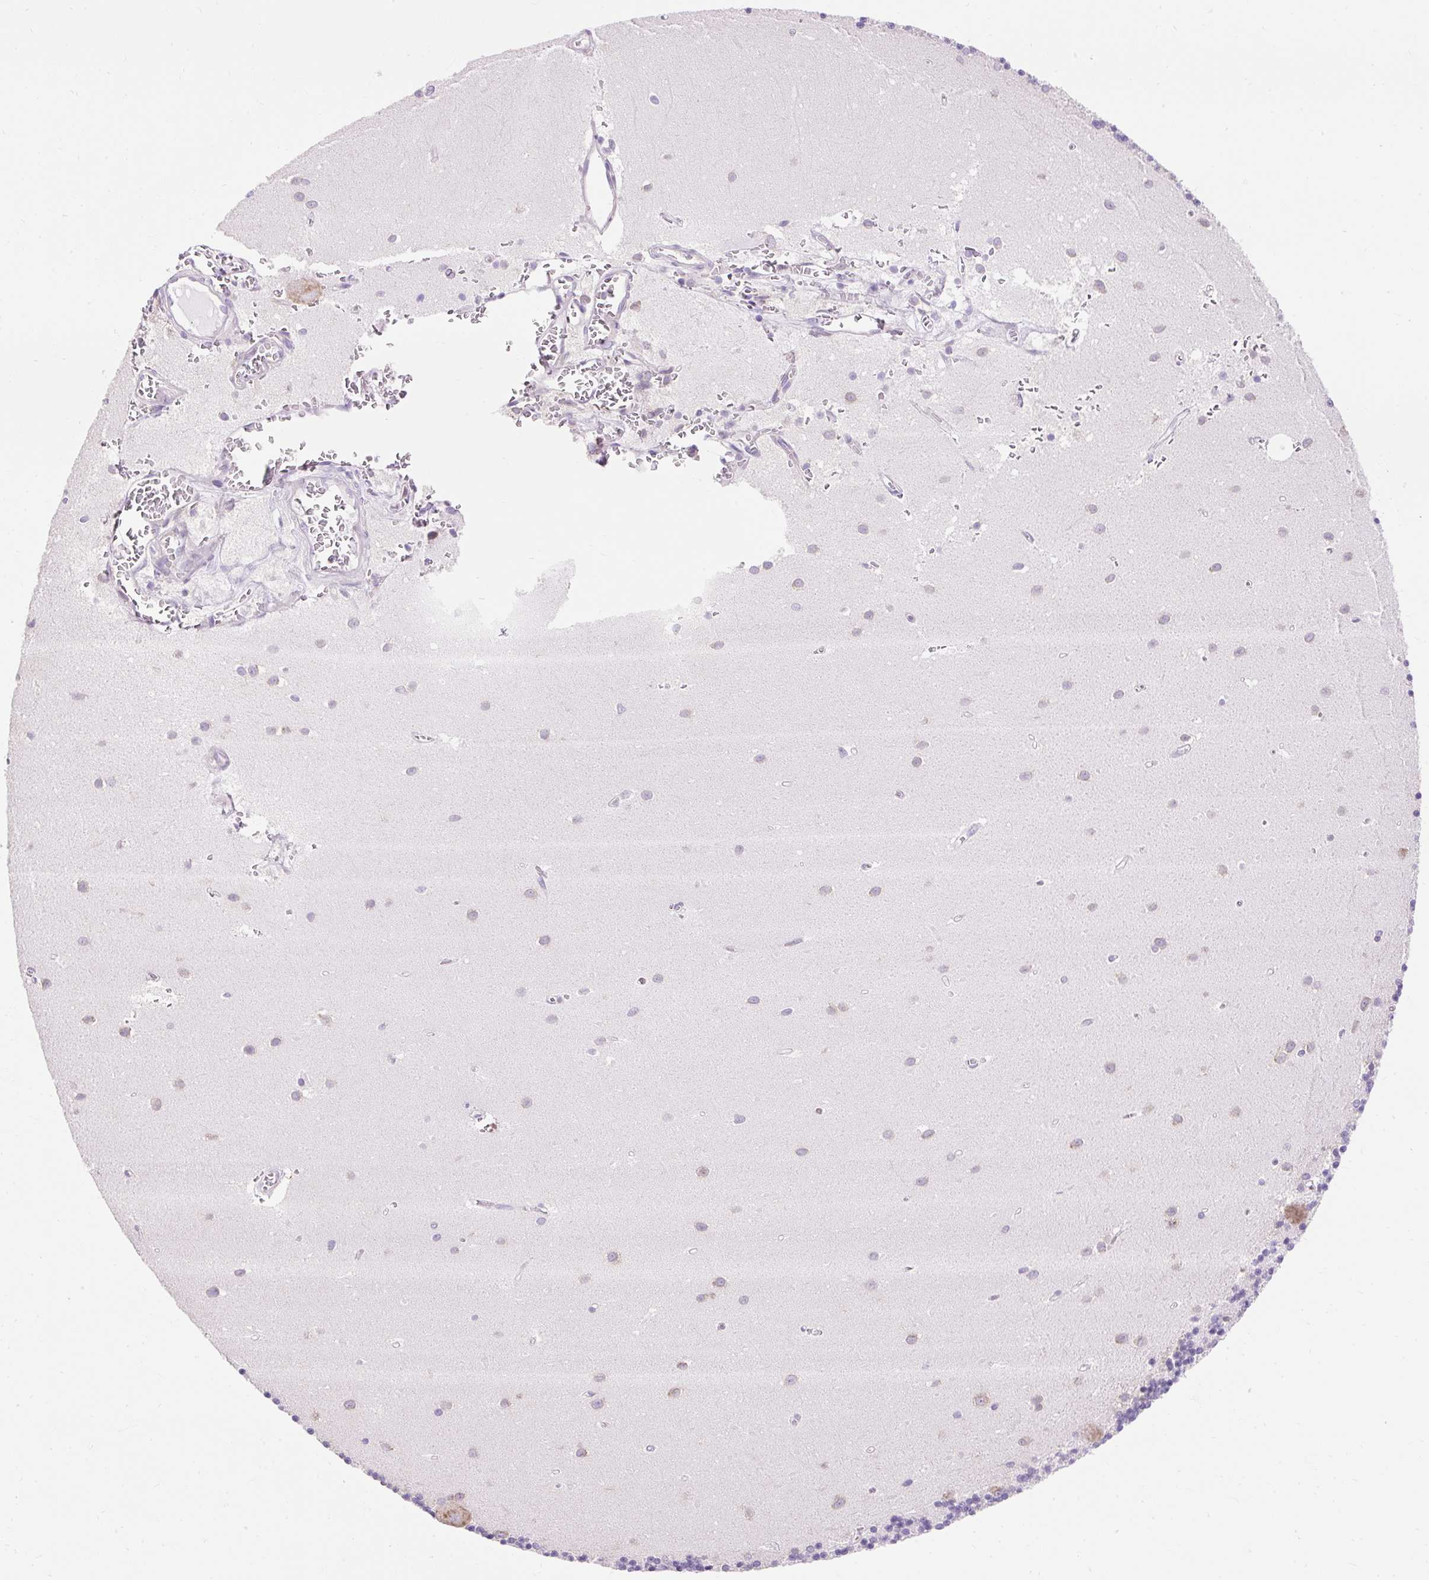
{"staining": {"intensity": "negative", "quantity": "none", "location": "none"}, "tissue": "cerebellum", "cell_type": "Cells in granular layer", "image_type": "normal", "snomed": [{"axis": "morphology", "description": "Normal tissue, NOS"}, {"axis": "topography", "description": "Cerebellum"}], "caption": "Immunohistochemistry (IHC) image of unremarkable cerebellum stained for a protein (brown), which exhibits no positivity in cells in granular layer. (IHC, brightfield microscopy, high magnification).", "gene": "GPR45", "patient": {"sex": "male", "age": 54}}